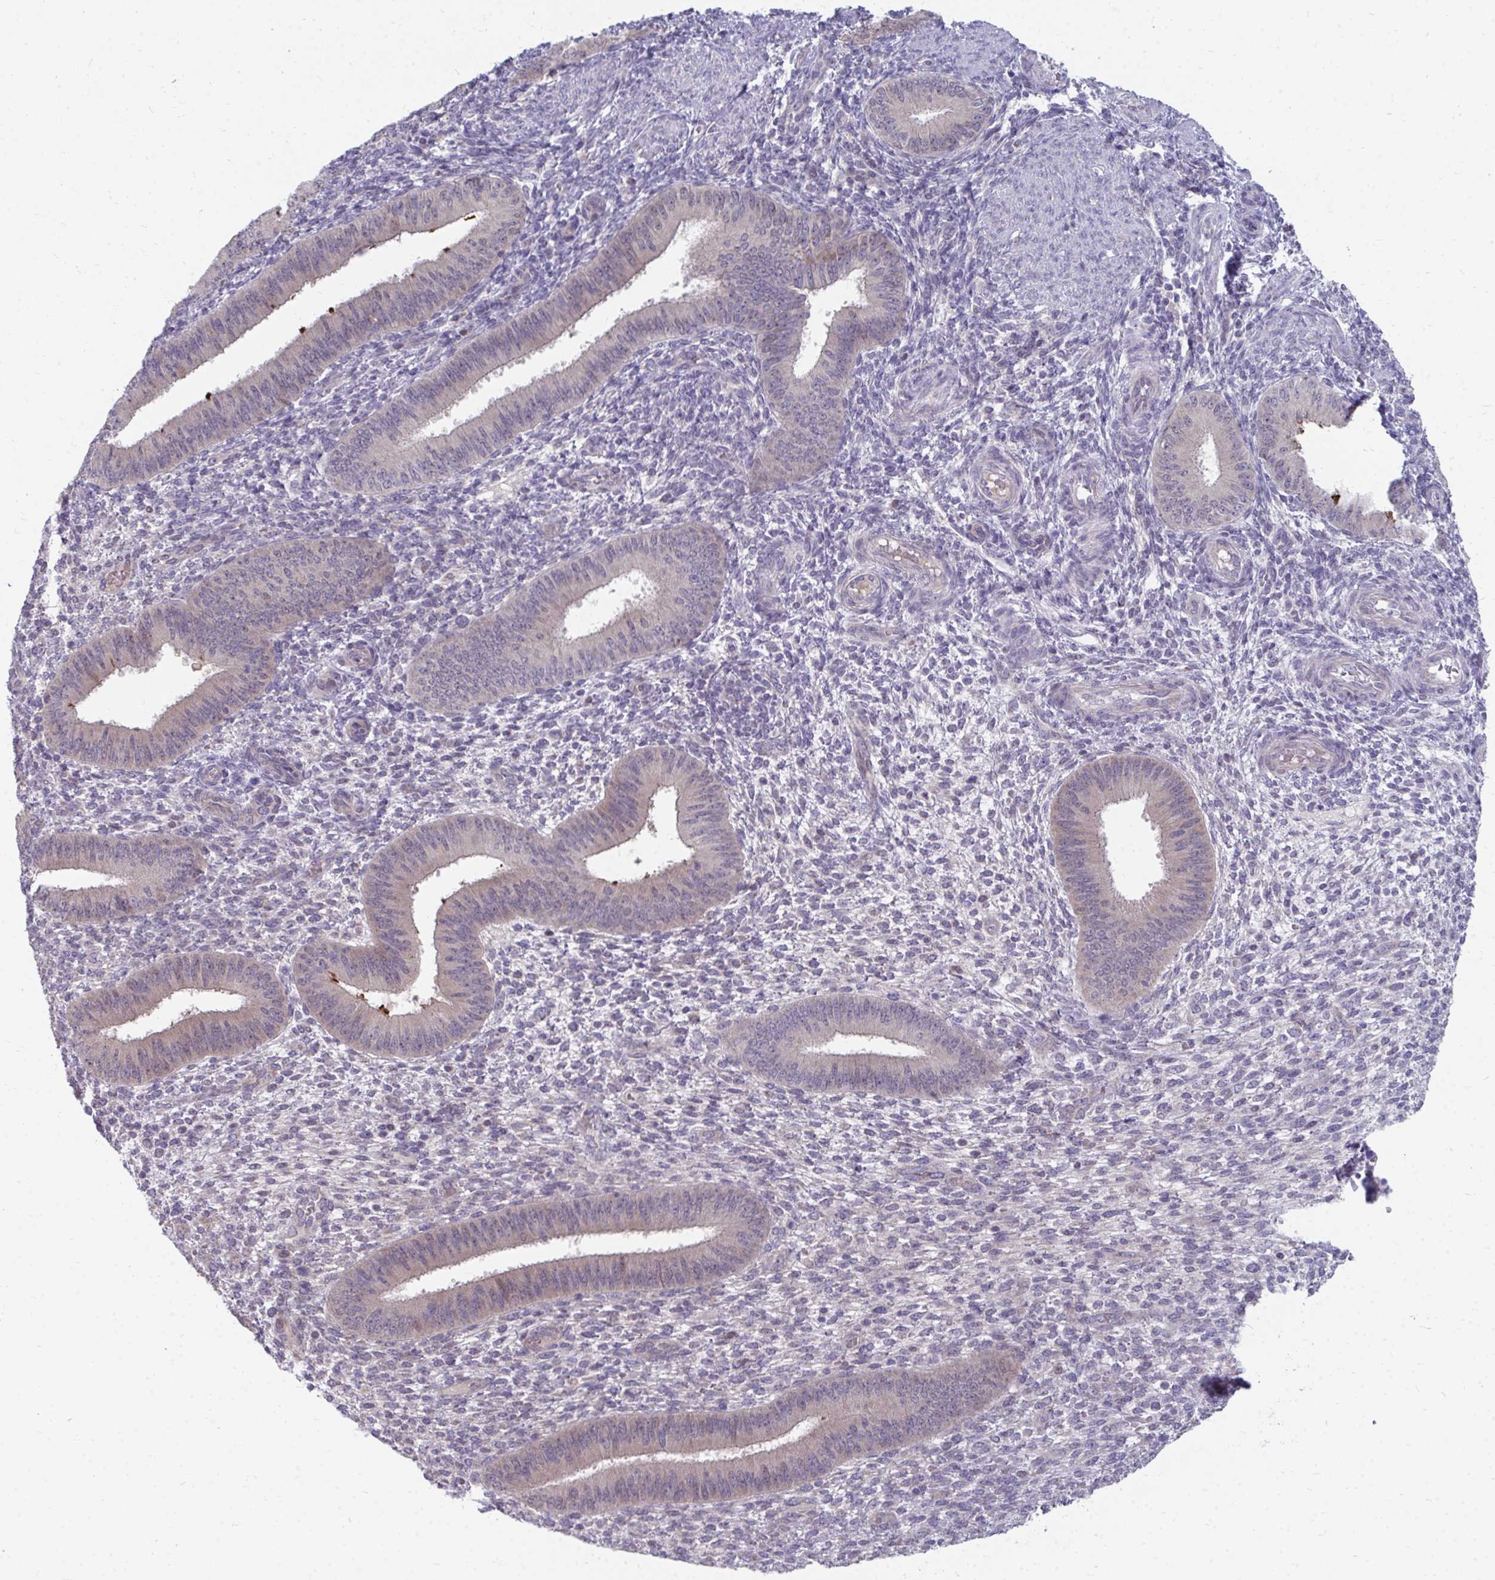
{"staining": {"intensity": "negative", "quantity": "none", "location": "none"}, "tissue": "endometrium", "cell_type": "Cells in endometrial stroma", "image_type": "normal", "snomed": [{"axis": "morphology", "description": "Normal tissue, NOS"}, {"axis": "topography", "description": "Endometrium"}], "caption": "Immunohistochemical staining of unremarkable endometrium shows no significant positivity in cells in endometrial stroma.", "gene": "MROH8", "patient": {"sex": "female", "age": 39}}